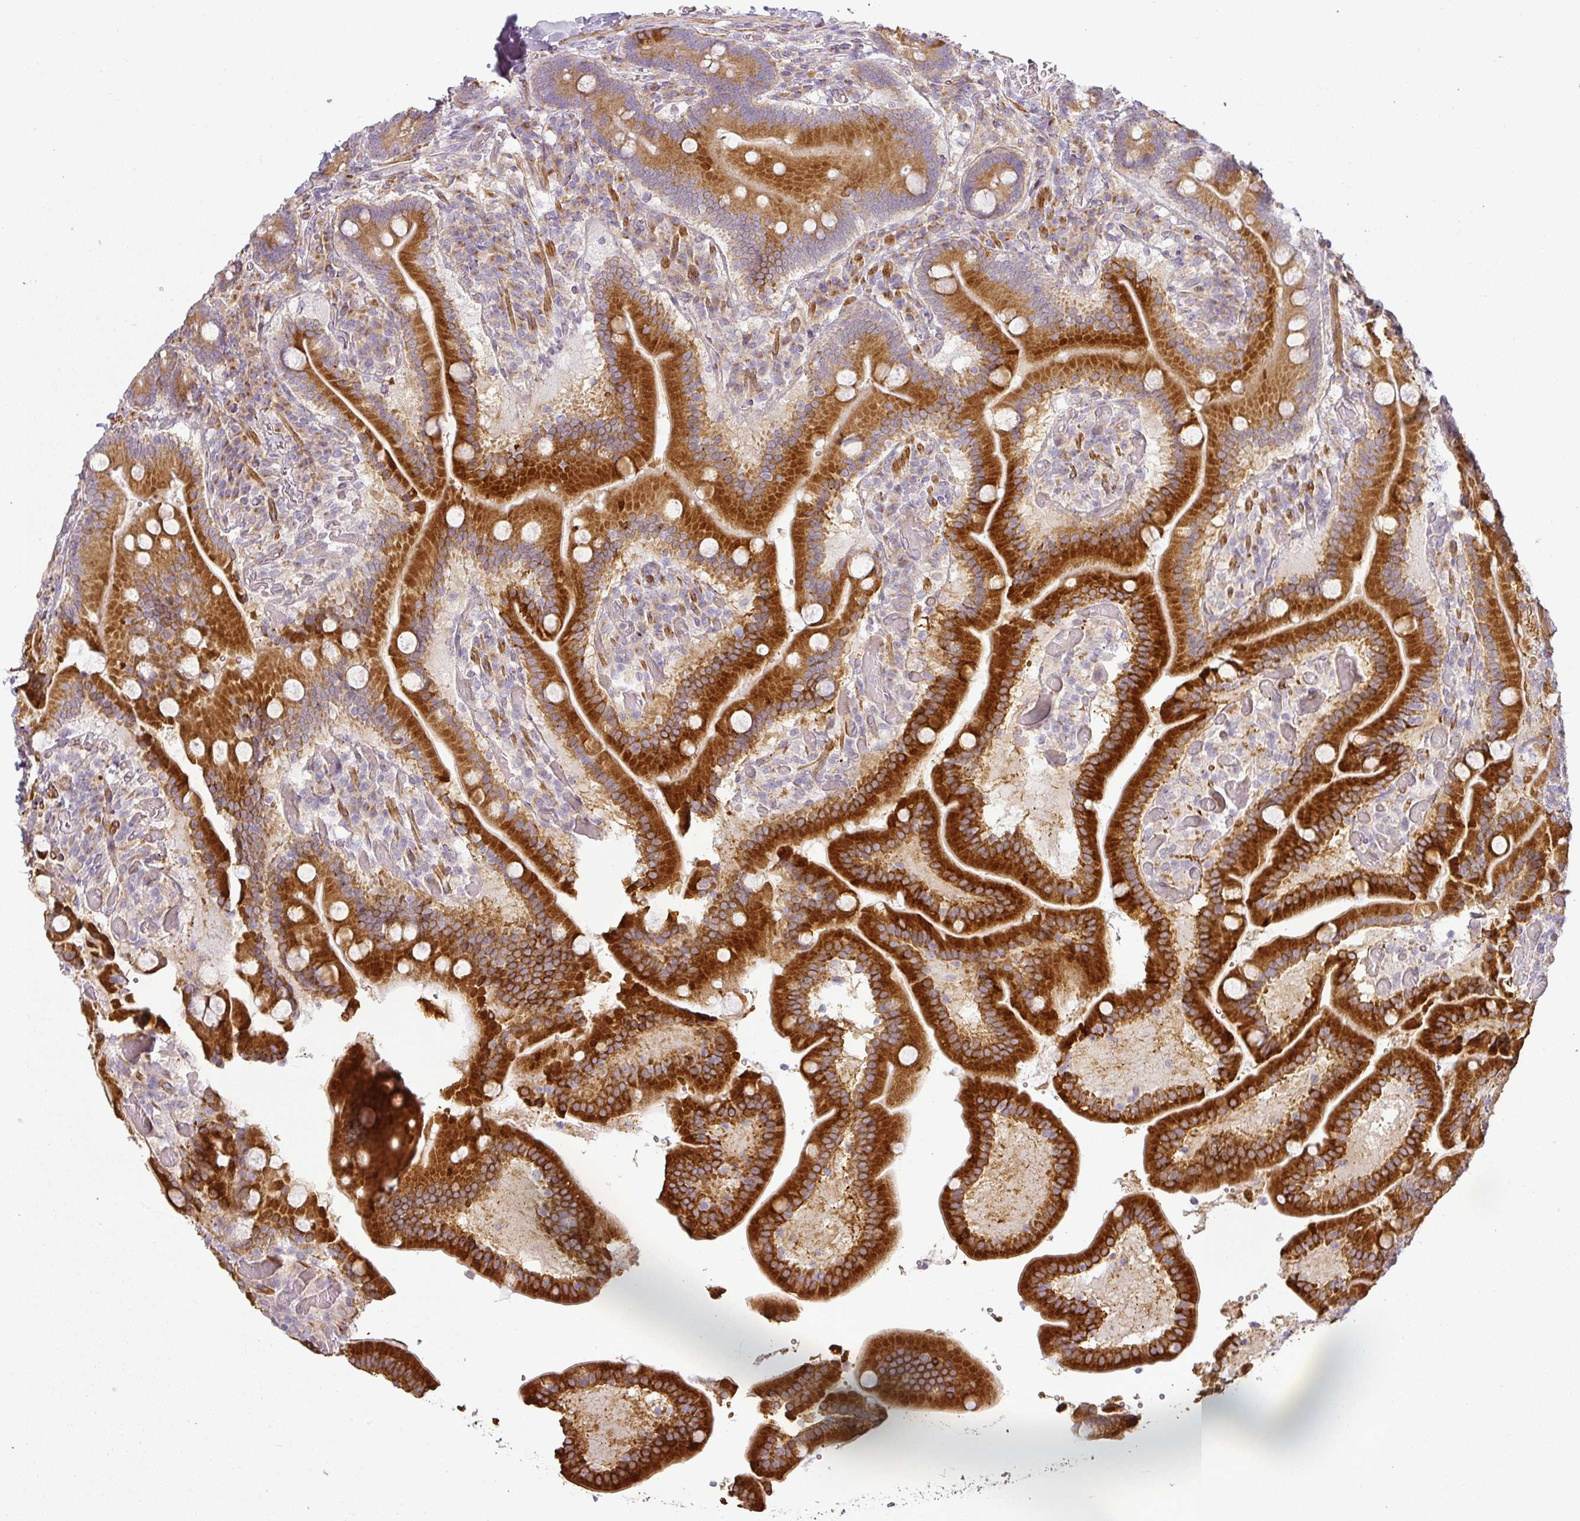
{"staining": {"intensity": "strong", "quantity": ">75%", "location": "cytoplasmic/membranous"}, "tissue": "duodenum", "cell_type": "Glandular cells", "image_type": "normal", "snomed": [{"axis": "morphology", "description": "Normal tissue, NOS"}, {"axis": "topography", "description": "Duodenum"}], "caption": "A photomicrograph showing strong cytoplasmic/membranous expression in about >75% of glandular cells in benign duodenum, as visualized by brown immunohistochemical staining.", "gene": "CCDC144A", "patient": {"sex": "female", "age": 62}}